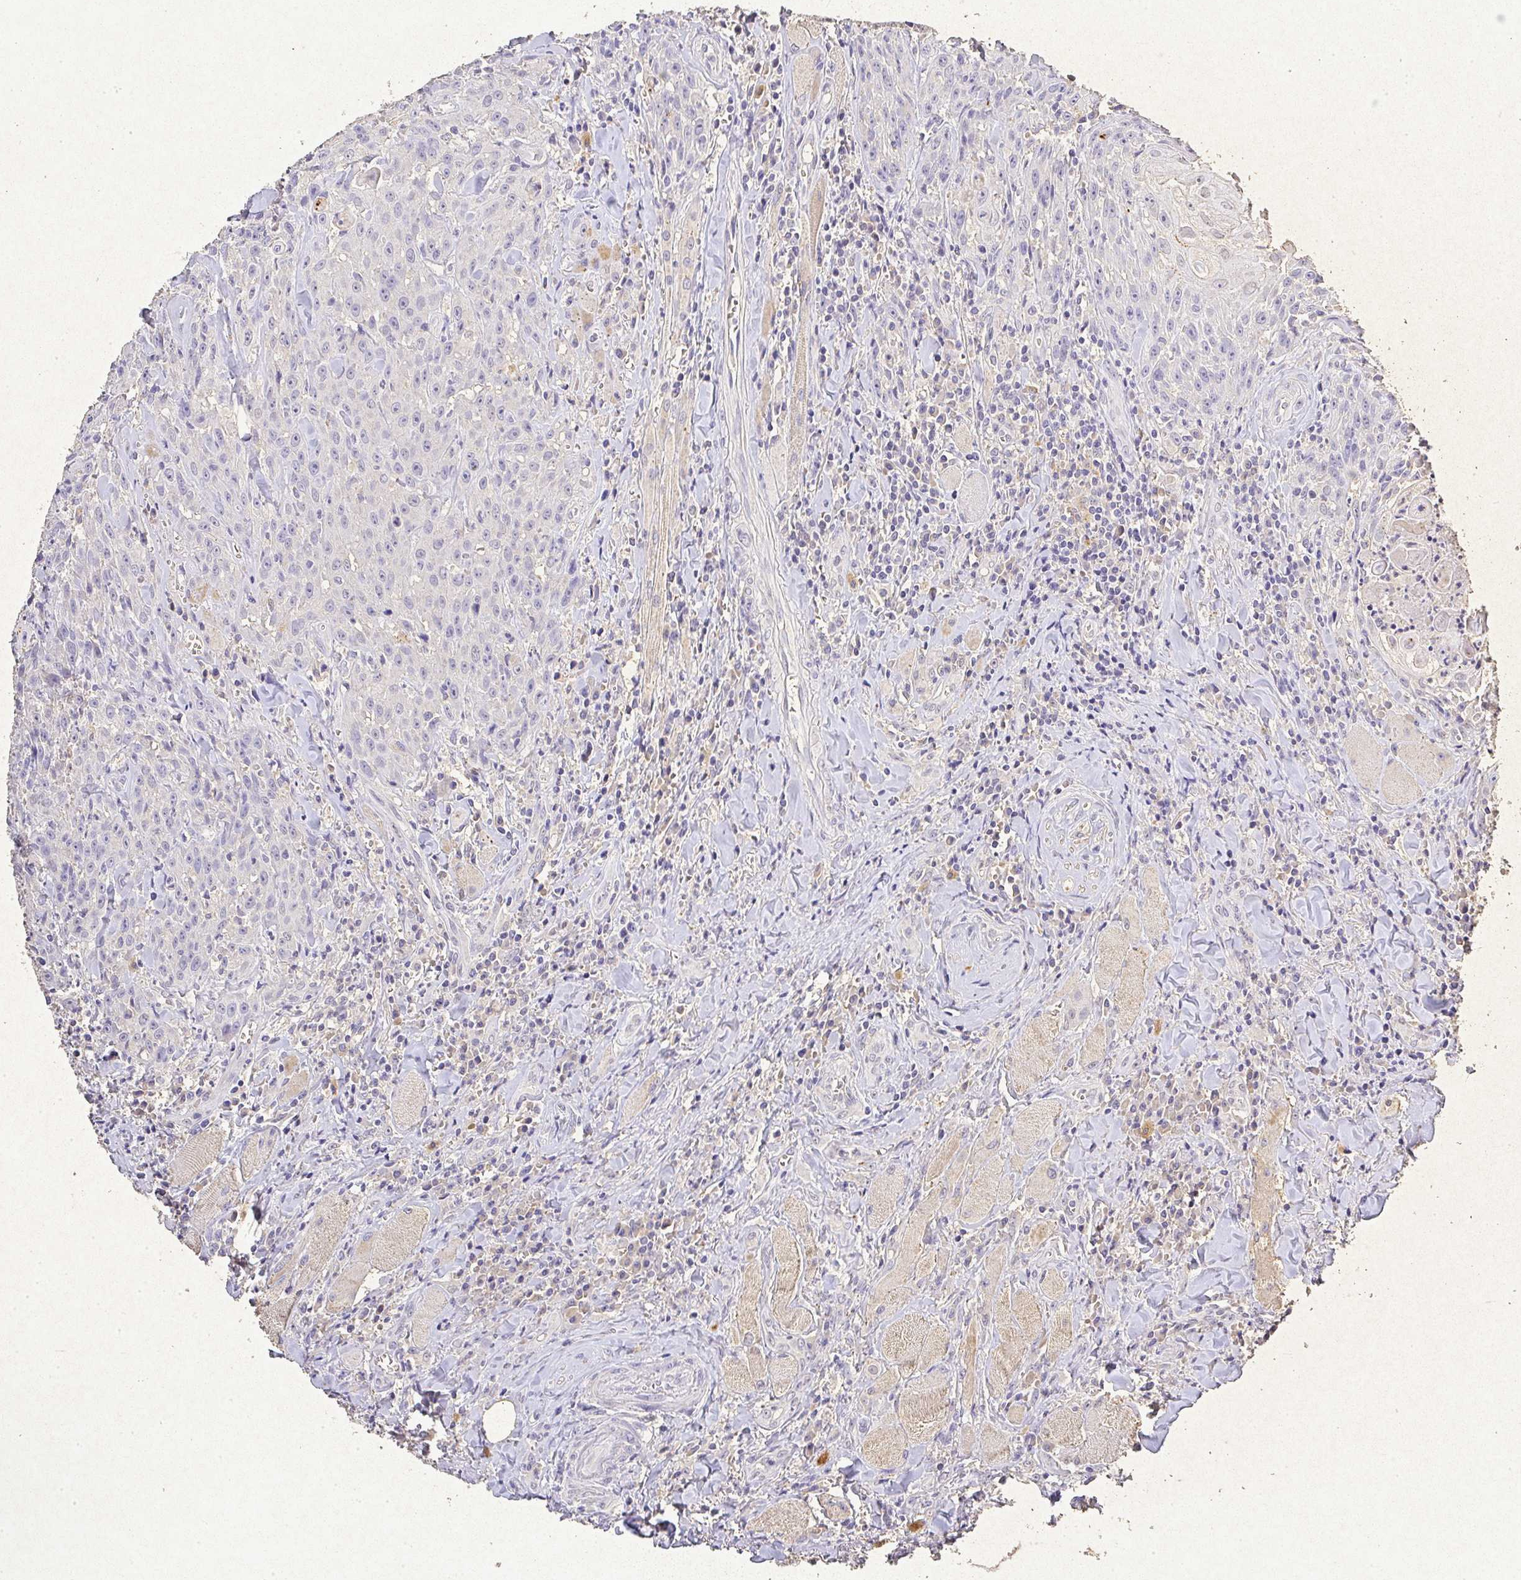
{"staining": {"intensity": "negative", "quantity": "none", "location": "none"}, "tissue": "head and neck cancer", "cell_type": "Tumor cells", "image_type": "cancer", "snomed": [{"axis": "morphology", "description": "Normal tissue, NOS"}, {"axis": "morphology", "description": "Squamous cell carcinoma, NOS"}, {"axis": "topography", "description": "Oral tissue"}, {"axis": "topography", "description": "Head-Neck"}], "caption": "DAB immunohistochemical staining of human head and neck cancer shows no significant staining in tumor cells.", "gene": "RPS2", "patient": {"sex": "female", "age": 70}}